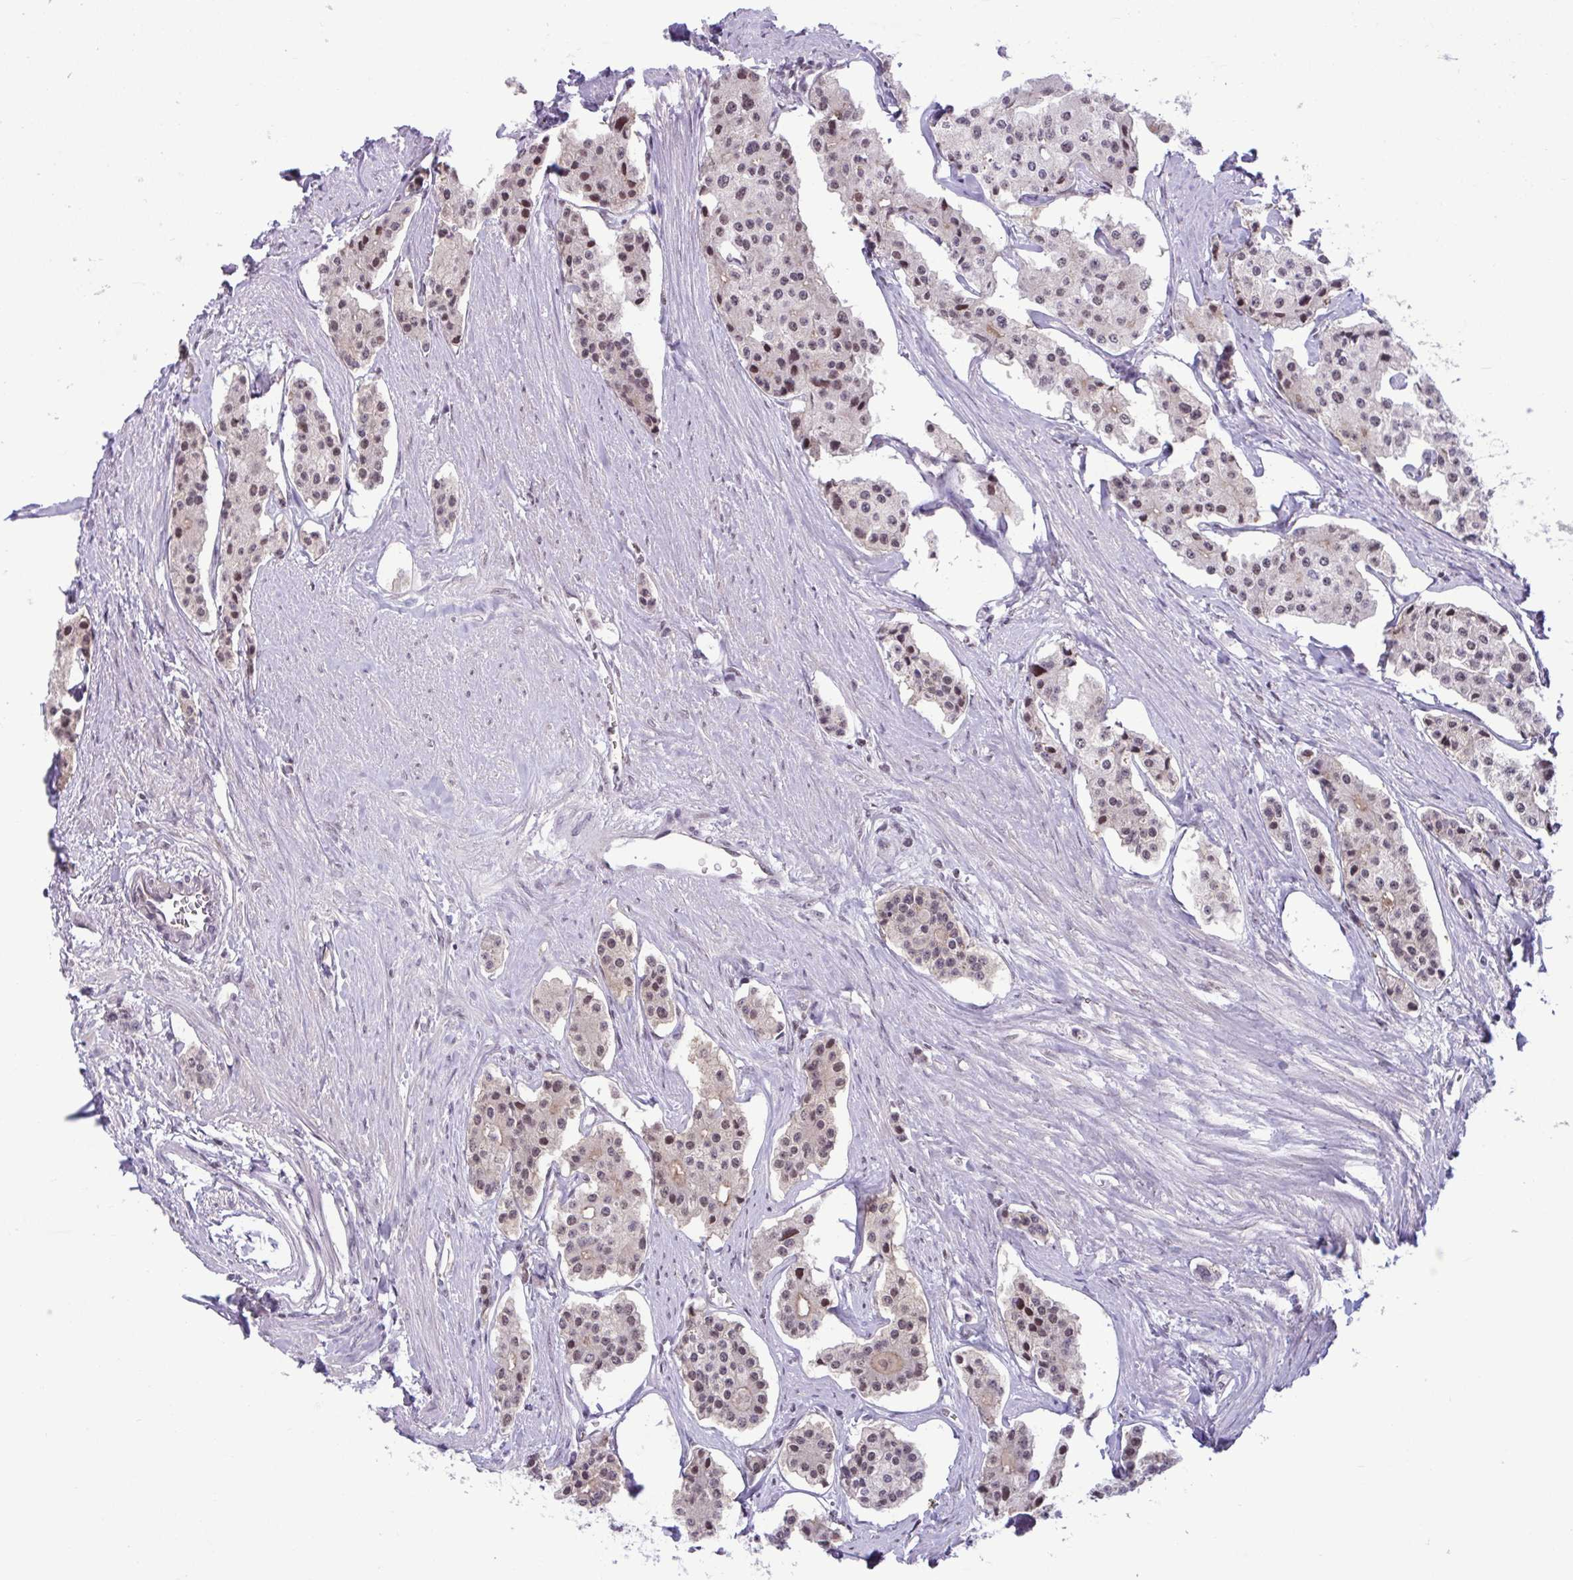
{"staining": {"intensity": "weak", "quantity": "25%-75%", "location": "nuclear"}, "tissue": "carcinoid", "cell_type": "Tumor cells", "image_type": "cancer", "snomed": [{"axis": "morphology", "description": "Carcinoid, malignant, NOS"}, {"axis": "topography", "description": "Small intestine"}], "caption": "Protein expression analysis of malignant carcinoid demonstrates weak nuclear expression in approximately 25%-75% of tumor cells.", "gene": "TTC7B", "patient": {"sex": "female", "age": 65}}